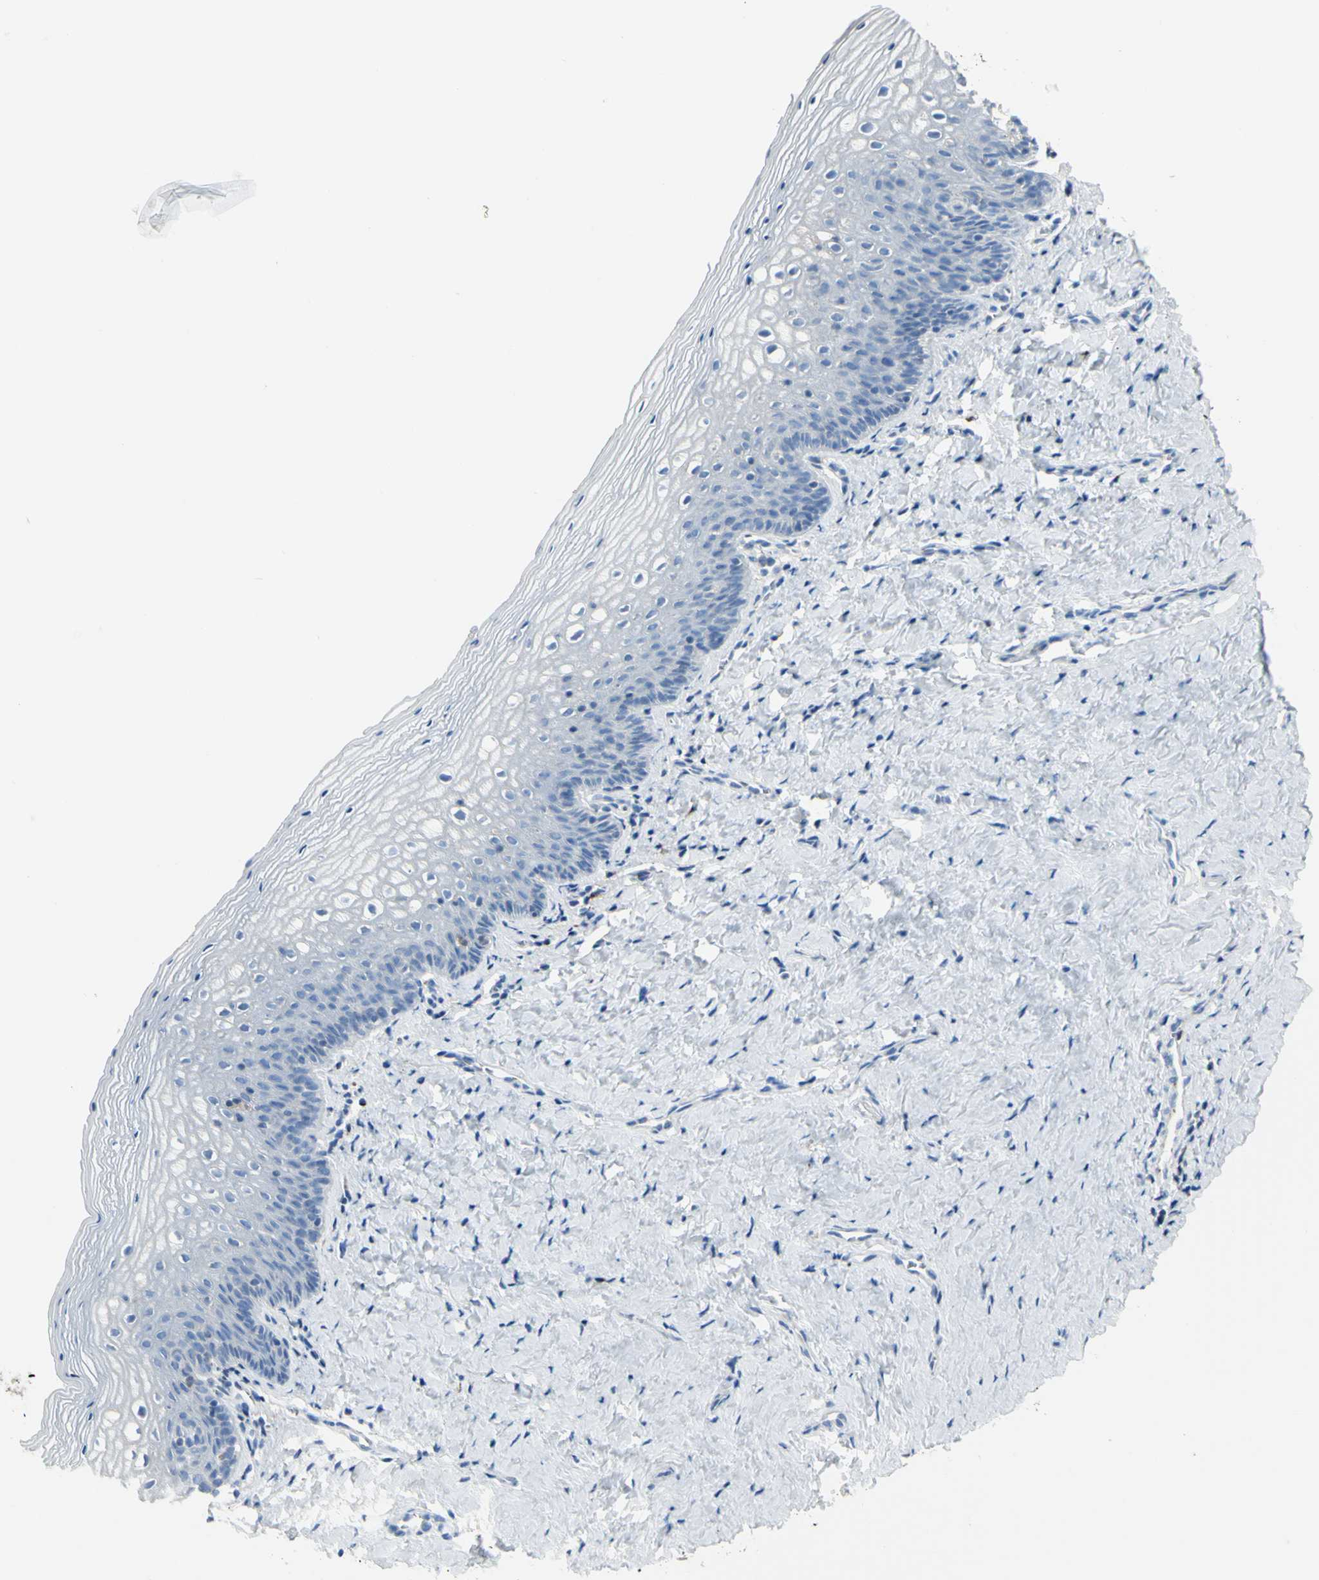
{"staining": {"intensity": "negative", "quantity": "none", "location": "none"}, "tissue": "vagina", "cell_type": "Squamous epithelial cells", "image_type": "normal", "snomed": [{"axis": "morphology", "description": "Normal tissue, NOS"}, {"axis": "topography", "description": "Vagina"}], "caption": "Micrograph shows no protein expression in squamous epithelial cells of benign vagina. (Immunohistochemistry (ihc), brightfield microscopy, high magnification).", "gene": "B4GALT3", "patient": {"sex": "female", "age": 46}}